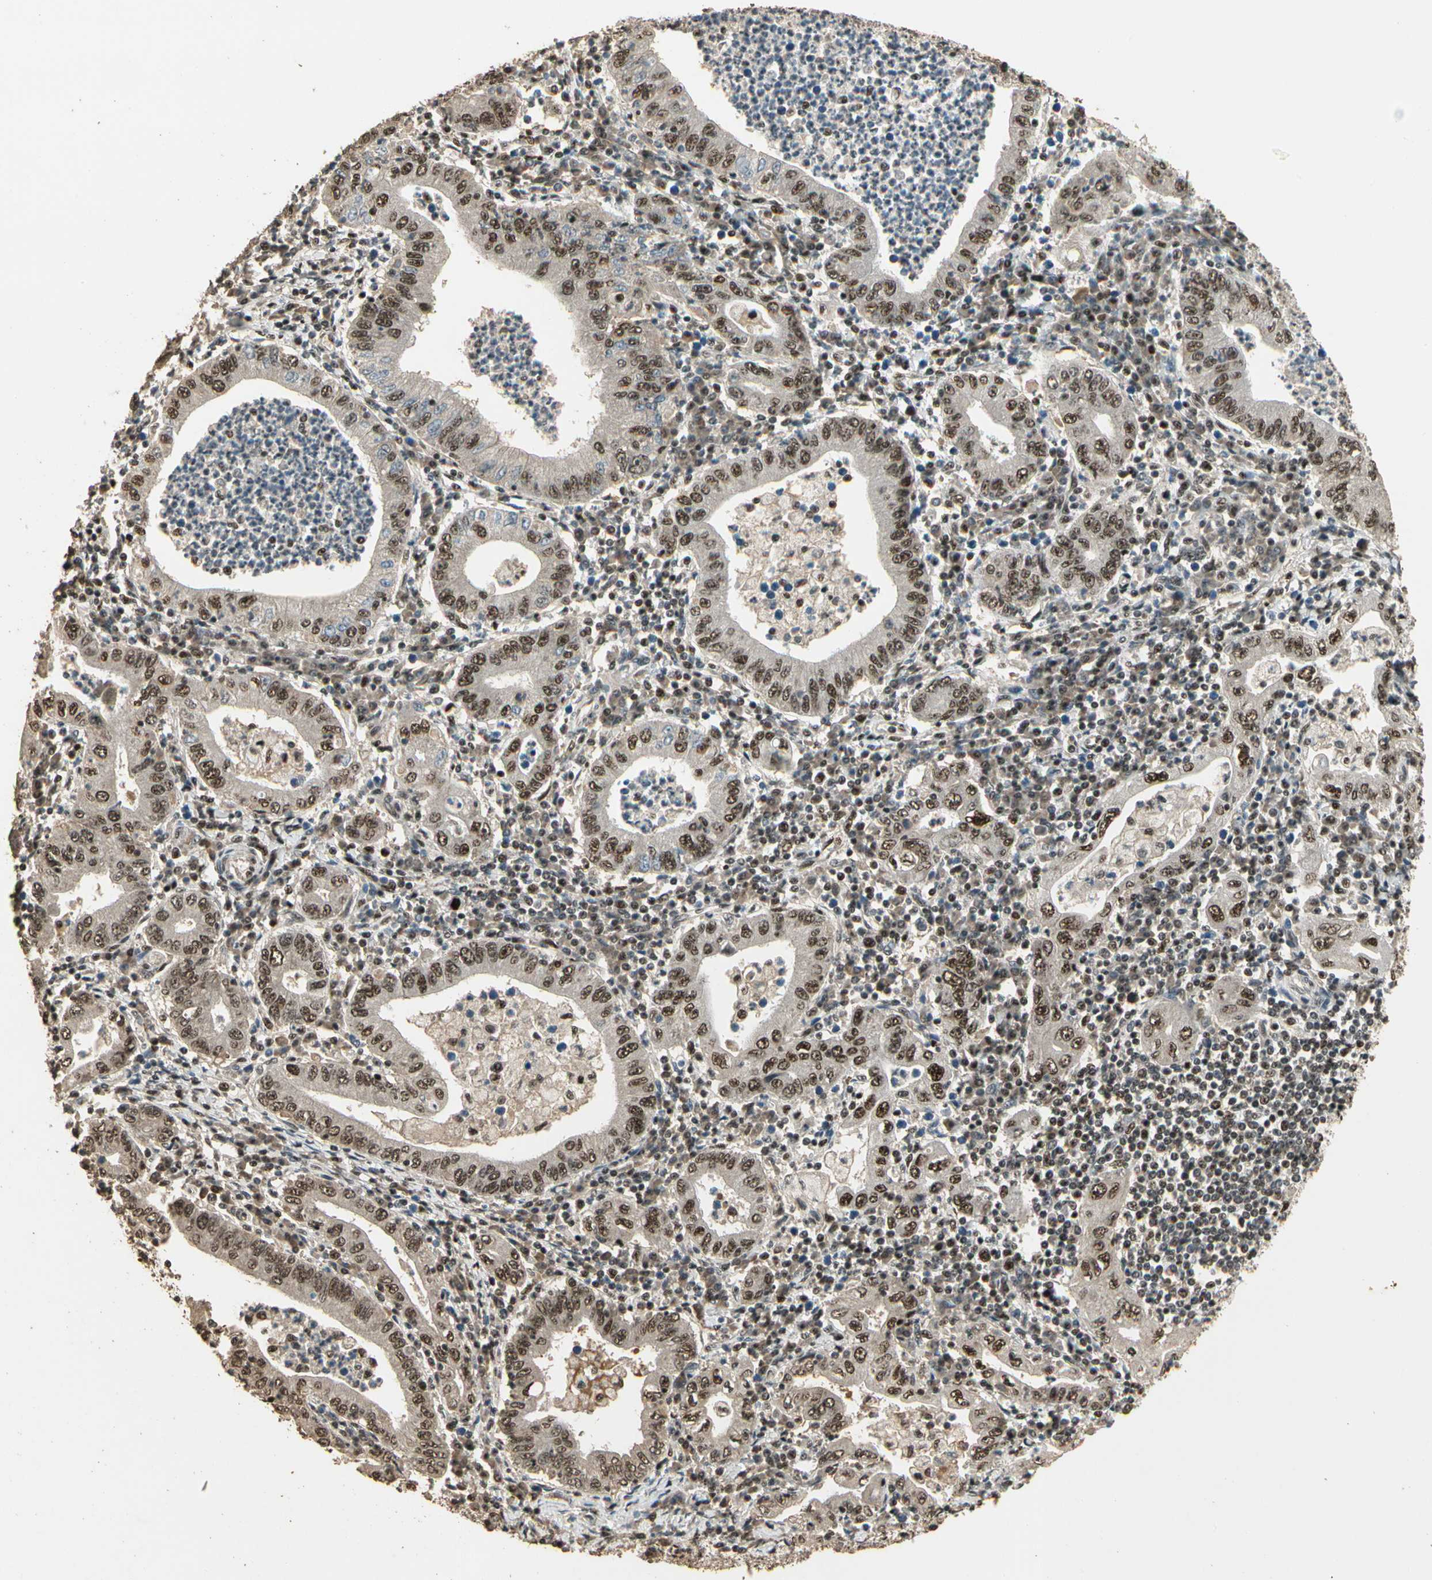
{"staining": {"intensity": "moderate", "quantity": ">75%", "location": "nuclear"}, "tissue": "stomach cancer", "cell_type": "Tumor cells", "image_type": "cancer", "snomed": [{"axis": "morphology", "description": "Normal tissue, NOS"}, {"axis": "morphology", "description": "Adenocarcinoma, NOS"}, {"axis": "topography", "description": "Esophagus"}, {"axis": "topography", "description": "Stomach, upper"}, {"axis": "topography", "description": "Peripheral nerve tissue"}], "caption": "Immunohistochemistry (IHC) (DAB) staining of human stomach cancer demonstrates moderate nuclear protein staining in about >75% of tumor cells.", "gene": "RBM25", "patient": {"sex": "male", "age": 62}}